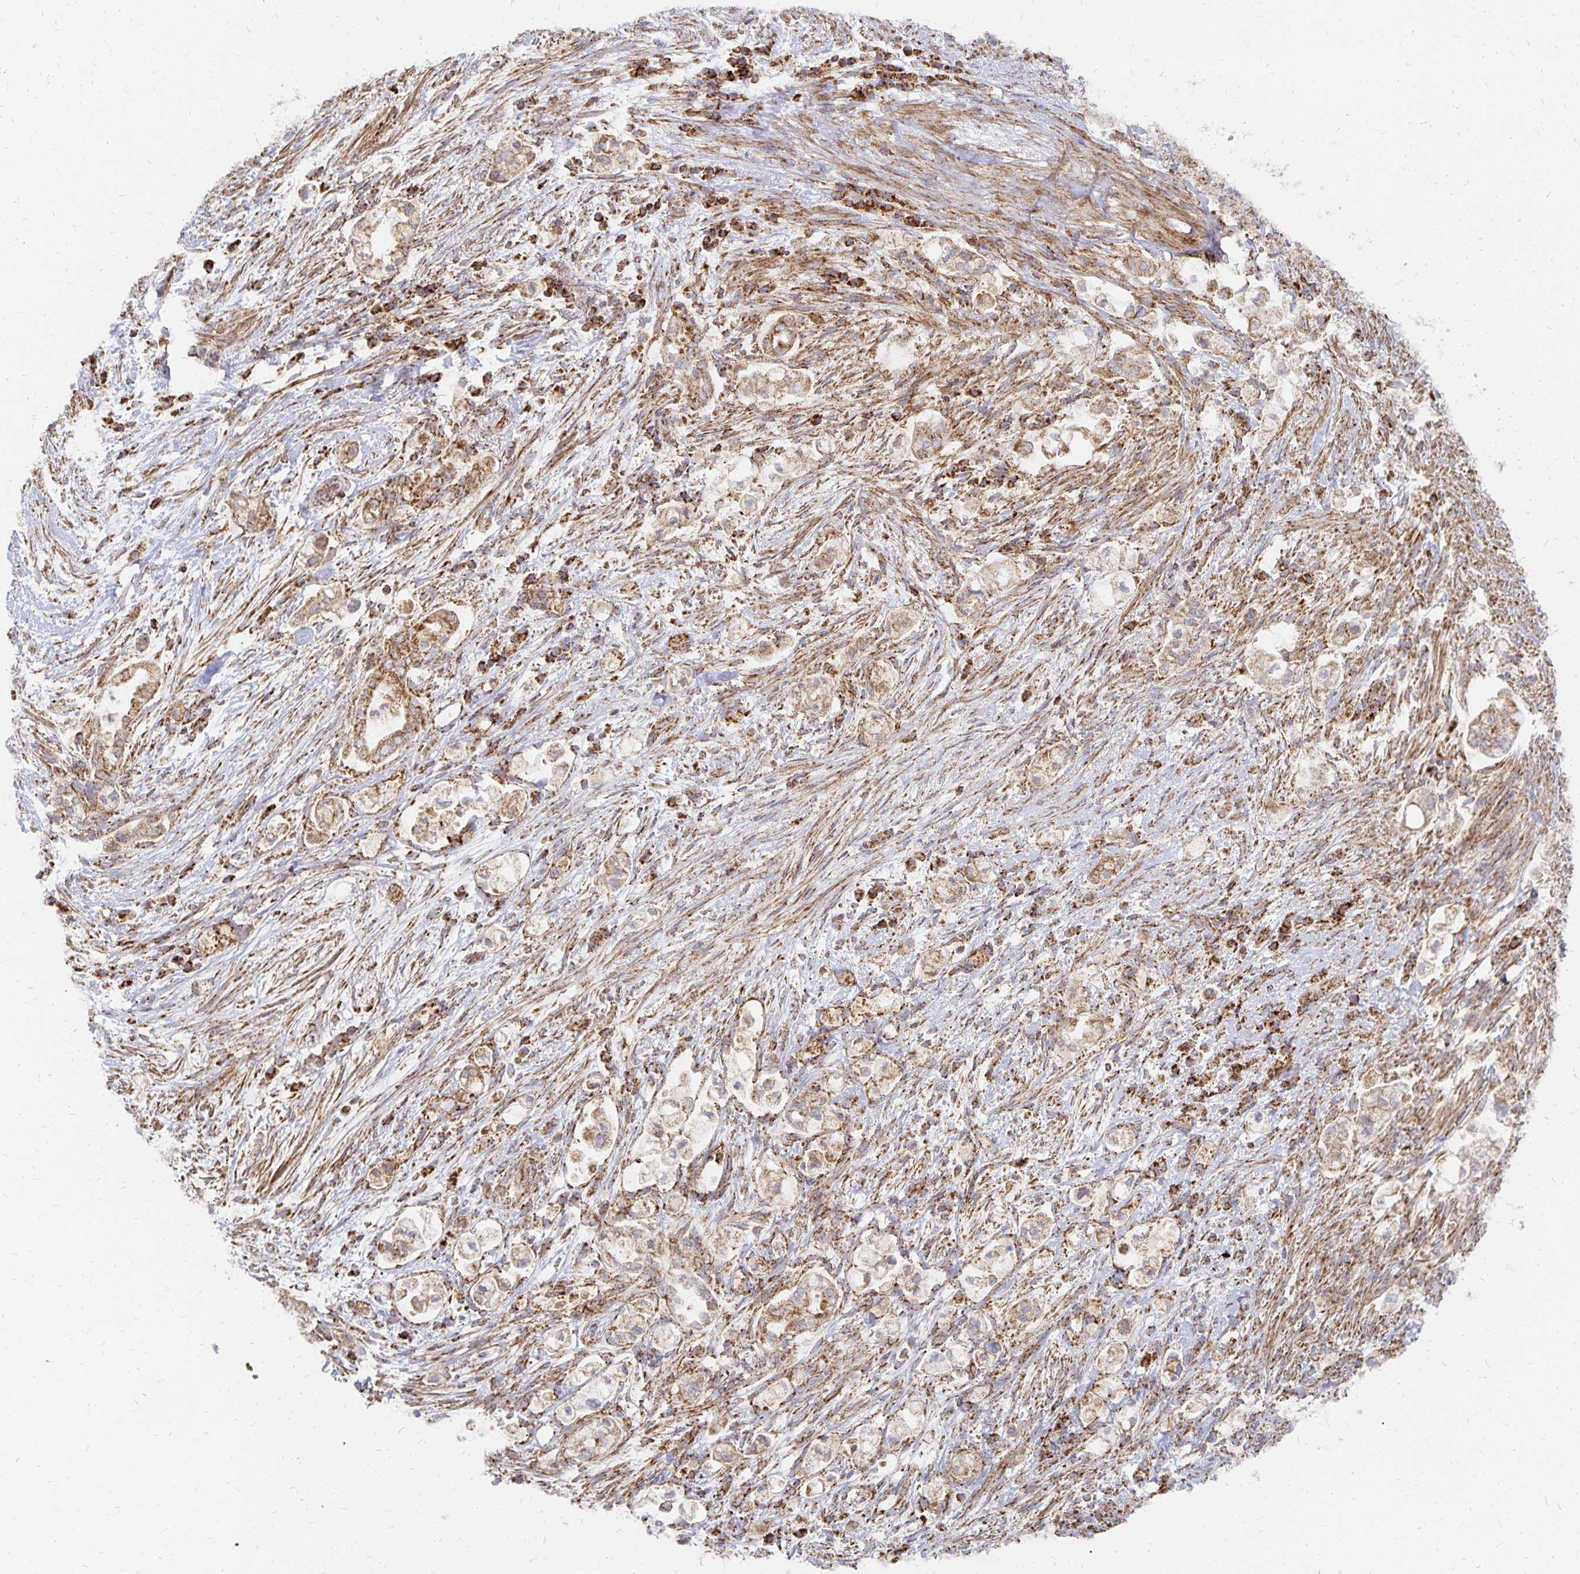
{"staining": {"intensity": "moderate", "quantity": ">75%", "location": "cytoplasmic/membranous"}, "tissue": "pancreatic cancer", "cell_type": "Tumor cells", "image_type": "cancer", "snomed": [{"axis": "morphology", "description": "Adenocarcinoma, NOS"}, {"axis": "topography", "description": "Pancreas"}], "caption": "Tumor cells show medium levels of moderate cytoplasmic/membranous expression in approximately >75% of cells in human adenocarcinoma (pancreatic).", "gene": "STOML2", "patient": {"sex": "female", "age": 69}}